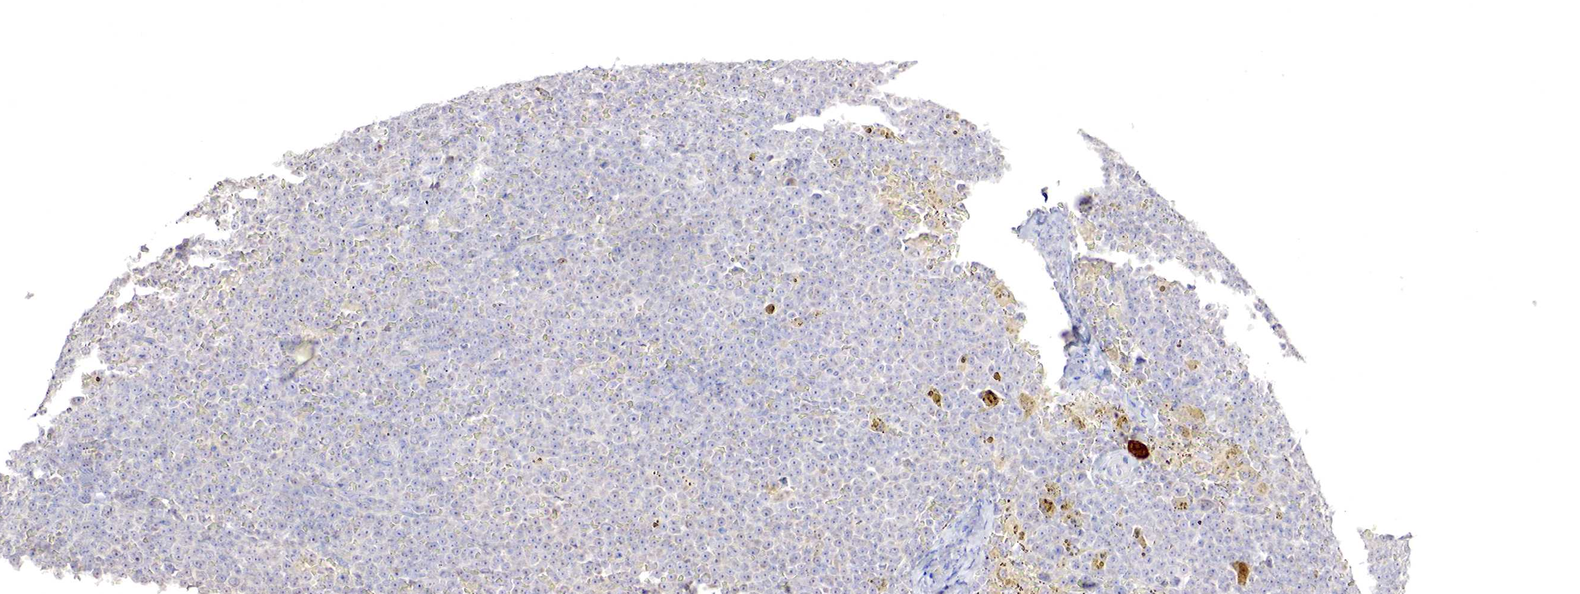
{"staining": {"intensity": "negative", "quantity": "none", "location": "none"}, "tissue": "lymphoma", "cell_type": "Tumor cells", "image_type": "cancer", "snomed": [{"axis": "morphology", "description": "Malignant lymphoma, non-Hodgkin's type, Low grade"}, {"axis": "topography", "description": "Lymph node"}], "caption": "This is a micrograph of IHC staining of lymphoma, which shows no staining in tumor cells.", "gene": "GATA1", "patient": {"sex": "male", "age": 50}}